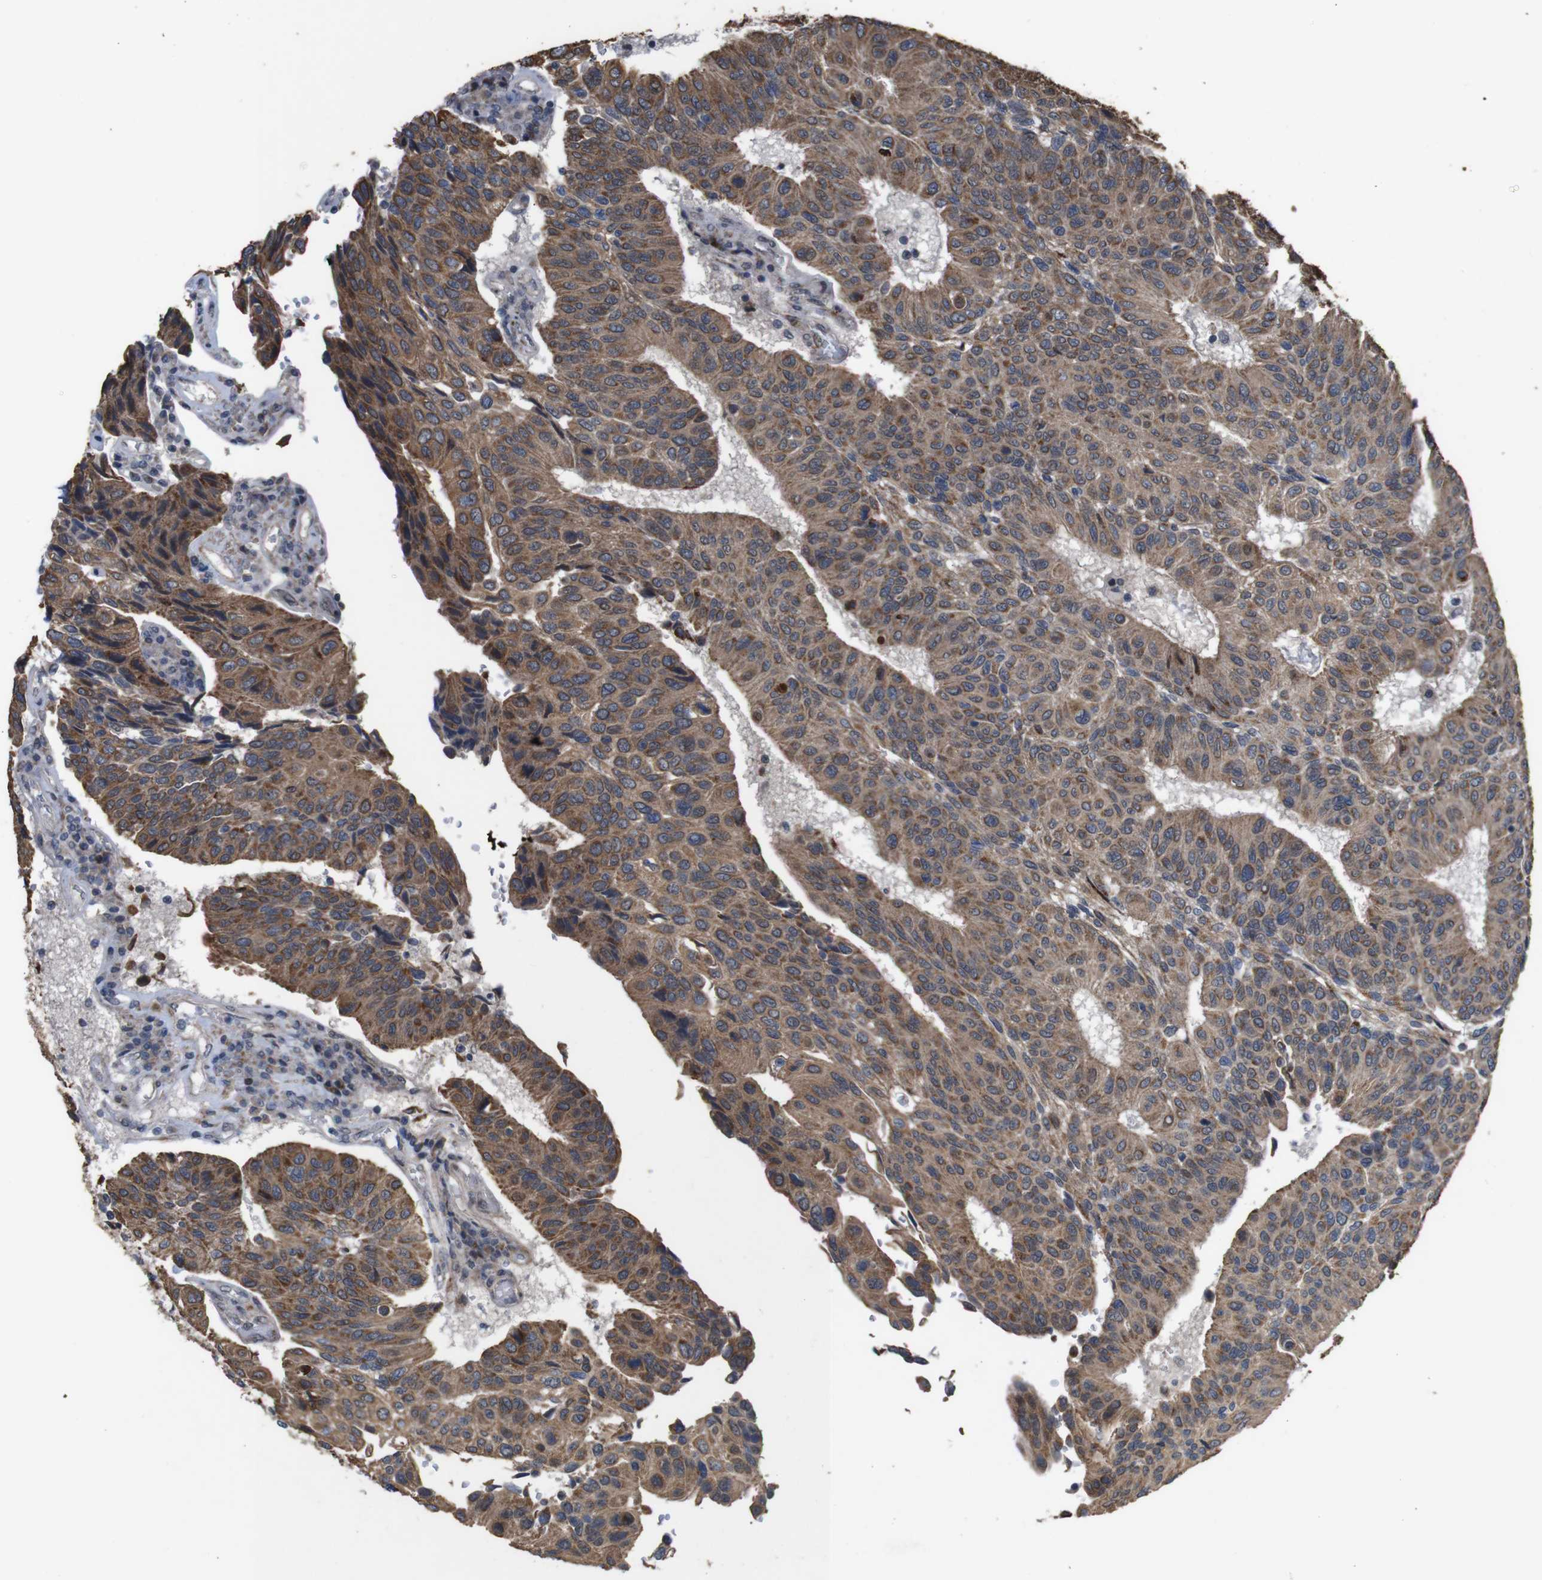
{"staining": {"intensity": "moderate", "quantity": ">75%", "location": "cytoplasmic/membranous"}, "tissue": "urothelial cancer", "cell_type": "Tumor cells", "image_type": "cancer", "snomed": [{"axis": "morphology", "description": "Urothelial carcinoma, High grade"}, {"axis": "topography", "description": "Urinary bladder"}], "caption": "Immunohistochemistry (IHC) histopathology image of neoplastic tissue: human urothelial cancer stained using IHC reveals medium levels of moderate protein expression localized specifically in the cytoplasmic/membranous of tumor cells, appearing as a cytoplasmic/membranous brown color.", "gene": "ATP7B", "patient": {"sex": "male", "age": 66}}